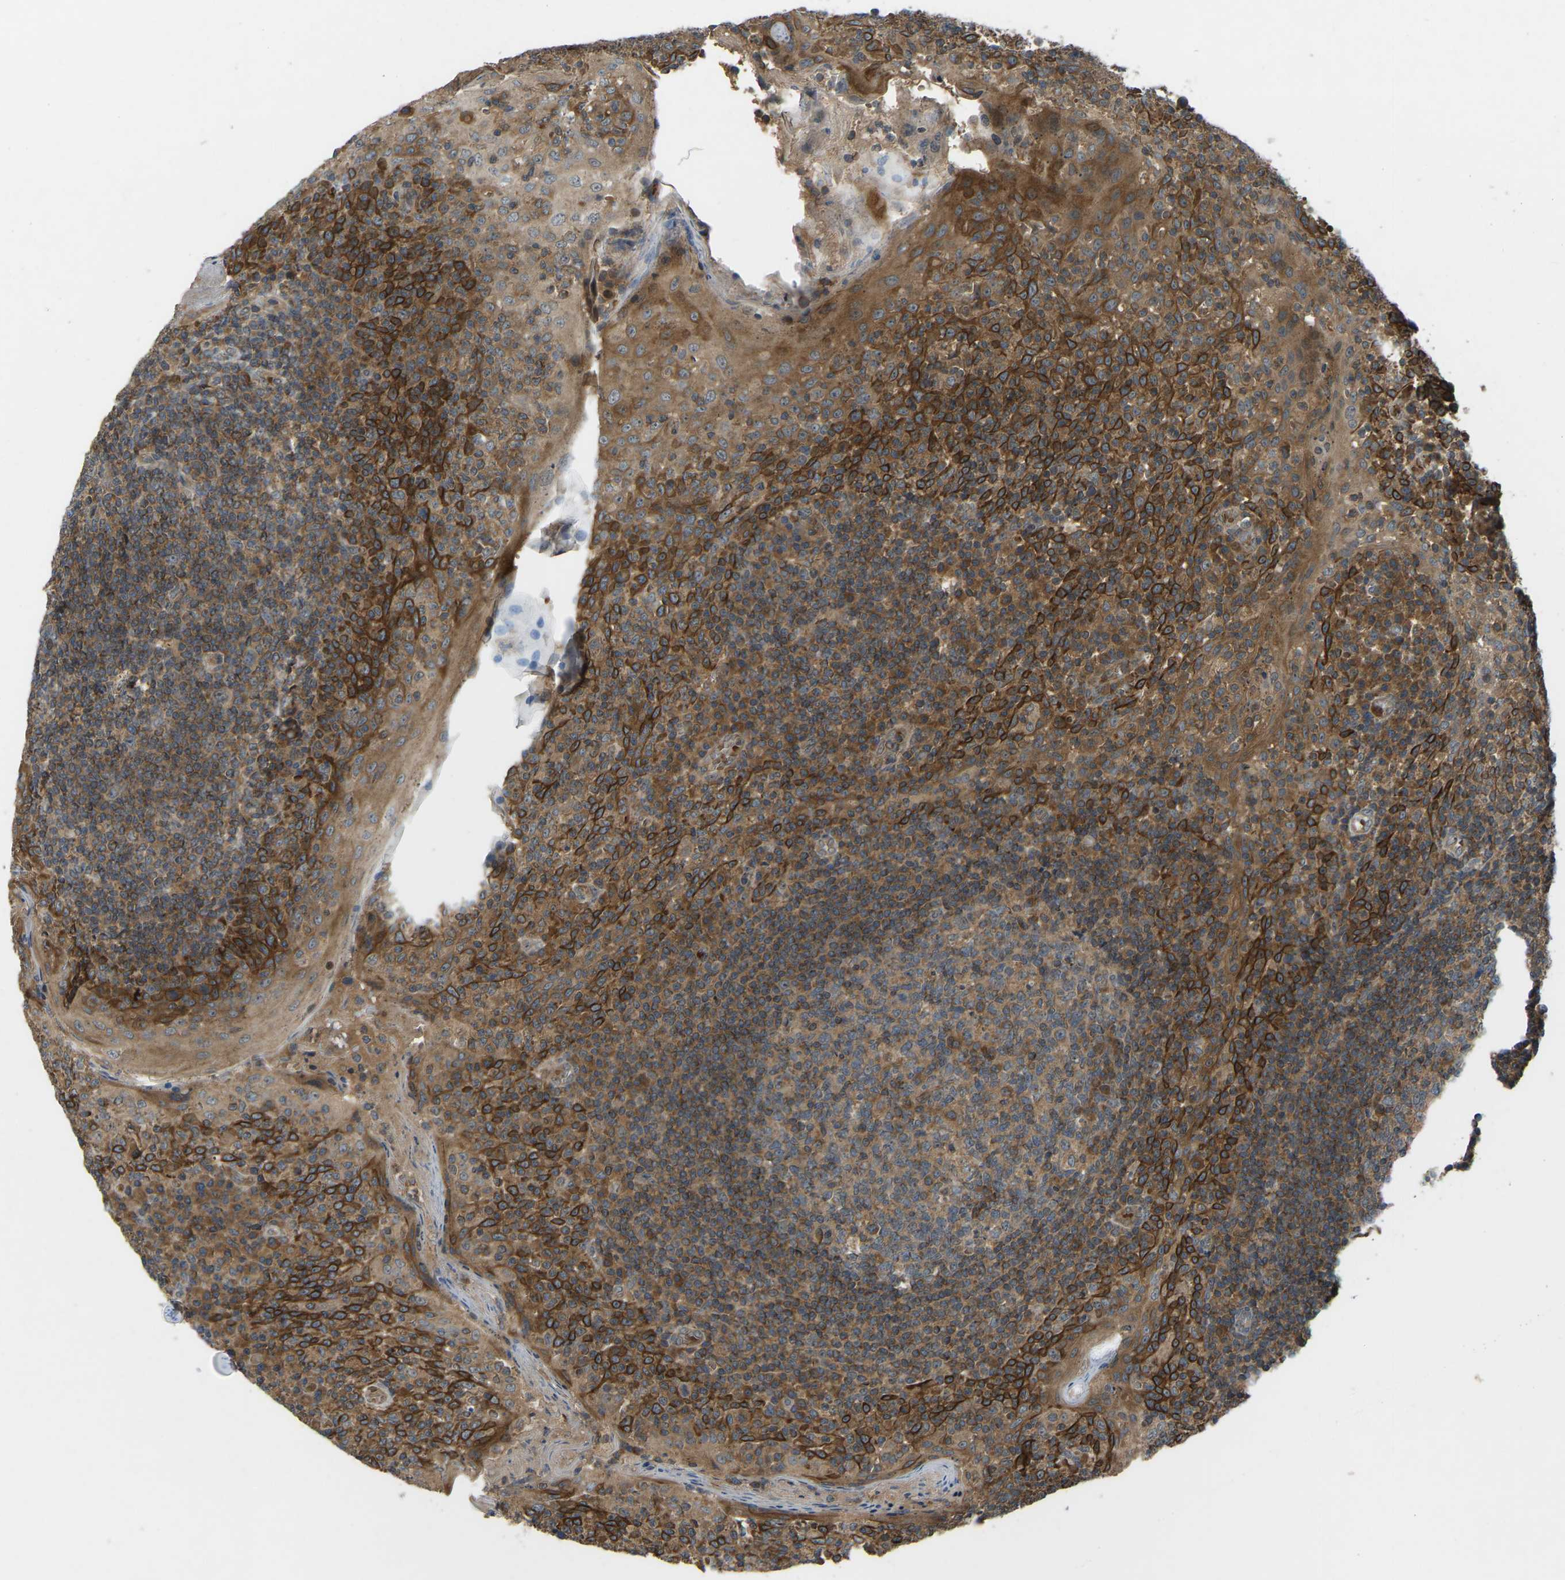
{"staining": {"intensity": "moderate", "quantity": ">75%", "location": "cytoplasmic/membranous"}, "tissue": "tonsil", "cell_type": "Germinal center cells", "image_type": "normal", "snomed": [{"axis": "morphology", "description": "Normal tissue, NOS"}, {"axis": "topography", "description": "Tonsil"}], "caption": "Protein staining by immunohistochemistry demonstrates moderate cytoplasmic/membranous expression in about >75% of germinal center cells in normal tonsil. (Brightfield microscopy of DAB IHC at high magnification).", "gene": "ZNF71", "patient": {"sex": "female", "age": 19}}